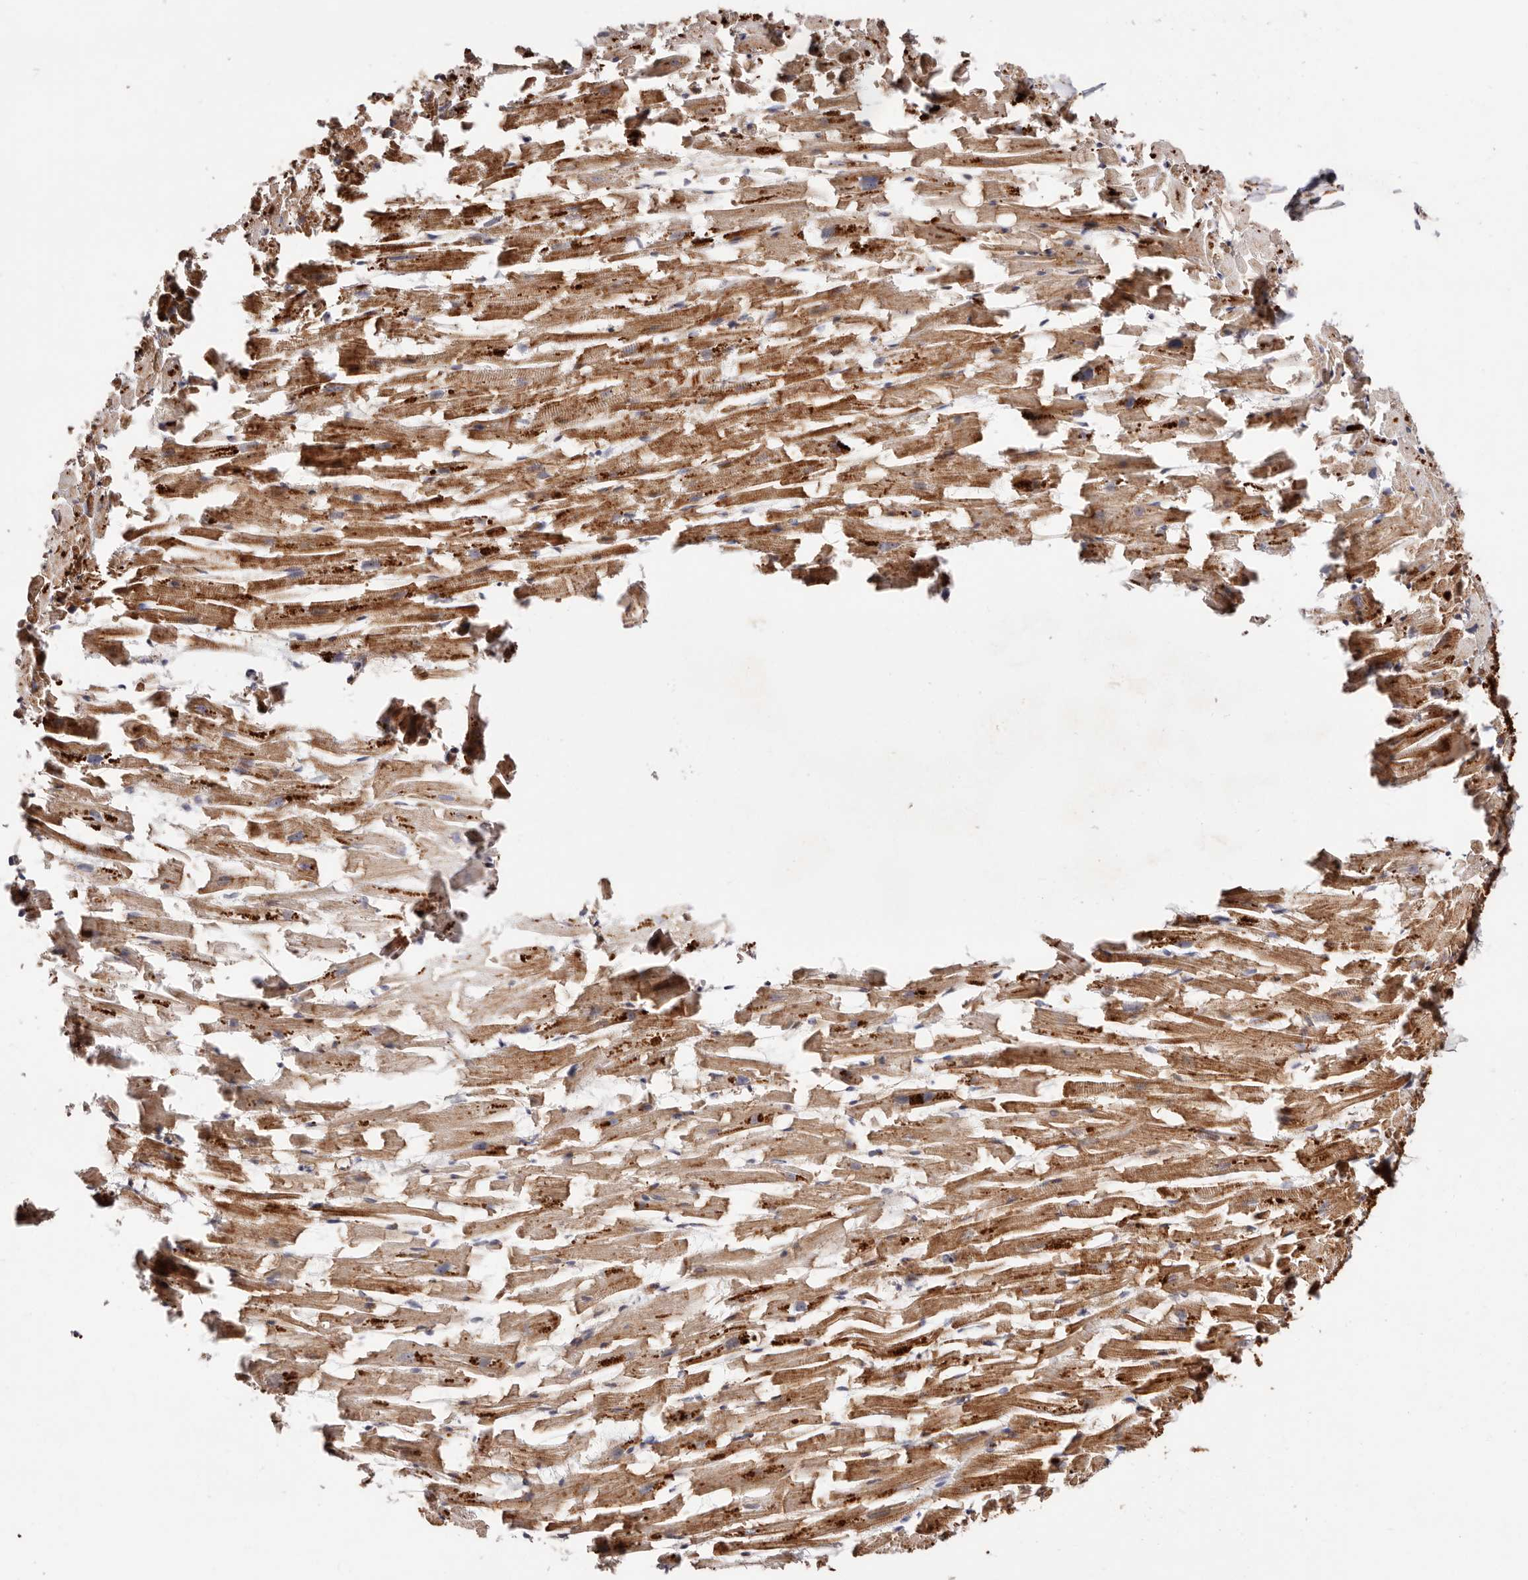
{"staining": {"intensity": "strong", "quantity": ">75%", "location": "cytoplasmic/membranous"}, "tissue": "heart muscle", "cell_type": "Cardiomyocytes", "image_type": "normal", "snomed": [{"axis": "morphology", "description": "Normal tissue, NOS"}, {"axis": "topography", "description": "Heart"}], "caption": "Immunohistochemical staining of unremarkable heart muscle displays strong cytoplasmic/membranous protein expression in about >75% of cardiomyocytes. (Stains: DAB in brown, nuclei in blue, Microscopy: brightfield microscopy at high magnification).", "gene": "PTPN22", "patient": {"sex": "female", "age": 64}}